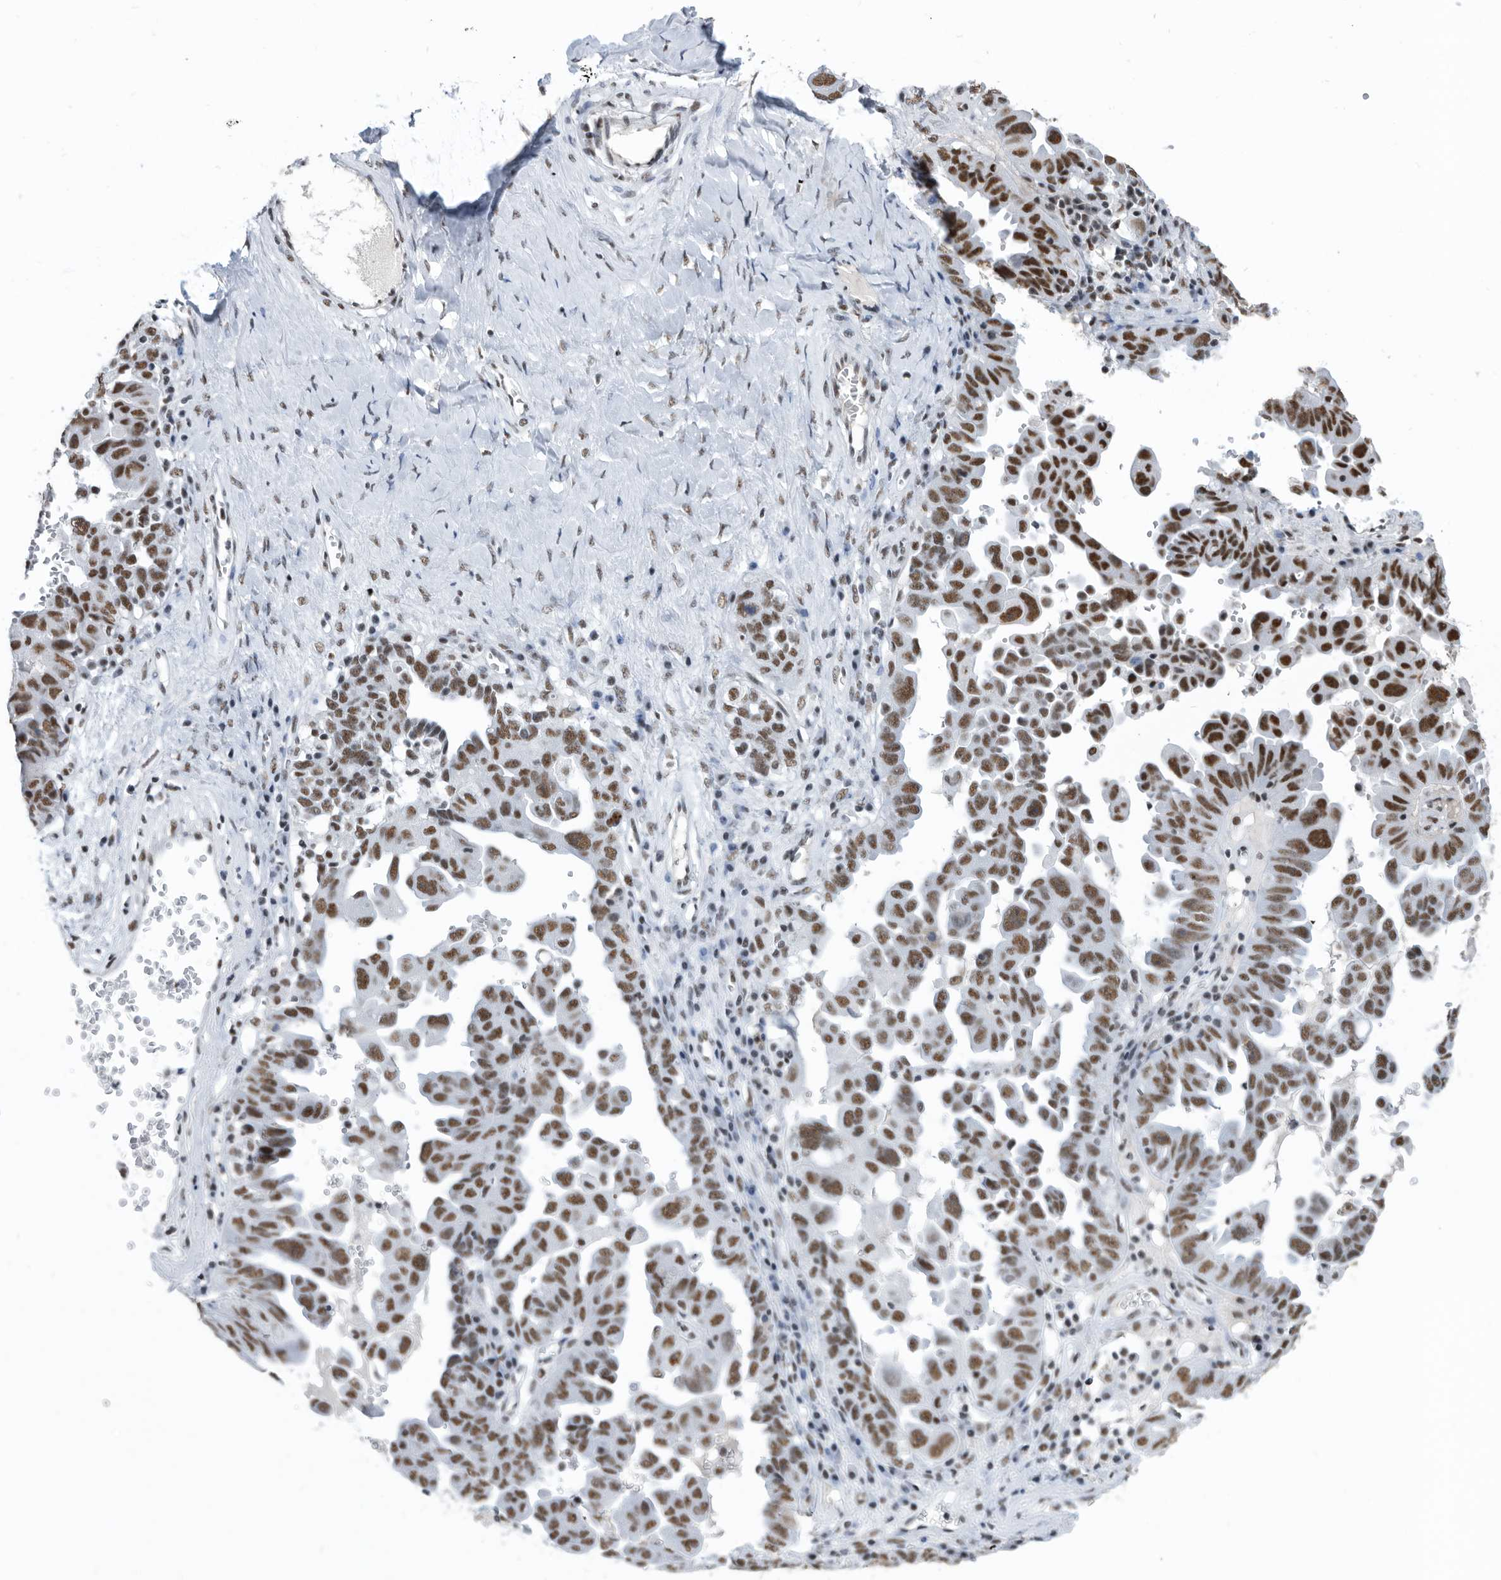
{"staining": {"intensity": "strong", "quantity": ">75%", "location": "nuclear"}, "tissue": "ovarian cancer", "cell_type": "Tumor cells", "image_type": "cancer", "snomed": [{"axis": "morphology", "description": "Carcinoma, endometroid"}, {"axis": "topography", "description": "Ovary"}], "caption": "An image of endometroid carcinoma (ovarian) stained for a protein demonstrates strong nuclear brown staining in tumor cells. (DAB IHC with brightfield microscopy, high magnification).", "gene": "SF3A1", "patient": {"sex": "female", "age": 62}}